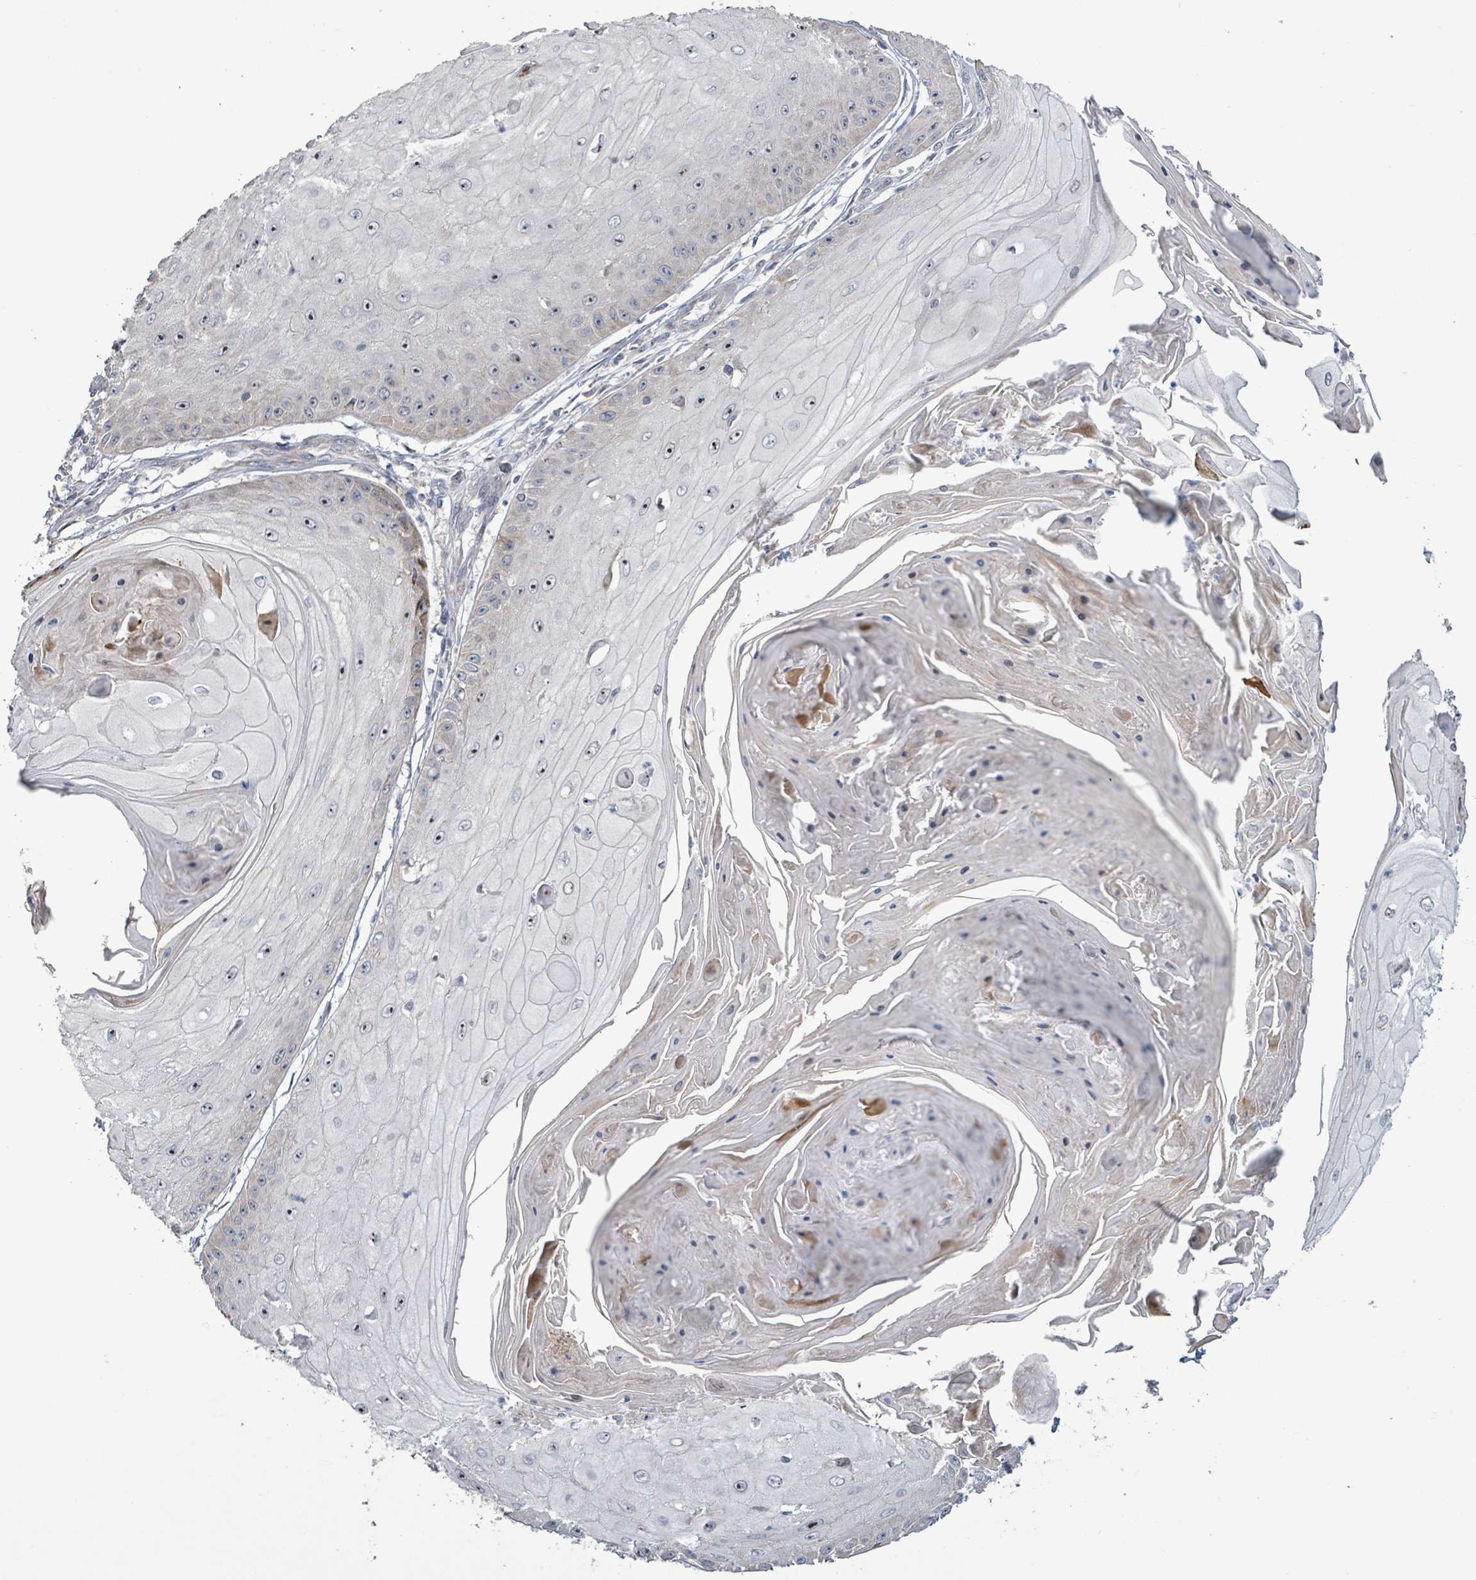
{"staining": {"intensity": "negative", "quantity": "none", "location": "none"}, "tissue": "skin cancer", "cell_type": "Tumor cells", "image_type": "cancer", "snomed": [{"axis": "morphology", "description": "Squamous cell carcinoma, NOS"}, {"axis": "topography", "description": "Skin"}], "caption": "Tumor cells show no significant protein positivity in skin cancer (squamous cell carcinoma). Brightfield microscopy of immunohistochemistry stained with DAB (brown) and hematoxylin (blue), captured at high magnification.", "gene": "LILRA4", "patient": {"sex": "male", "age": 70}}